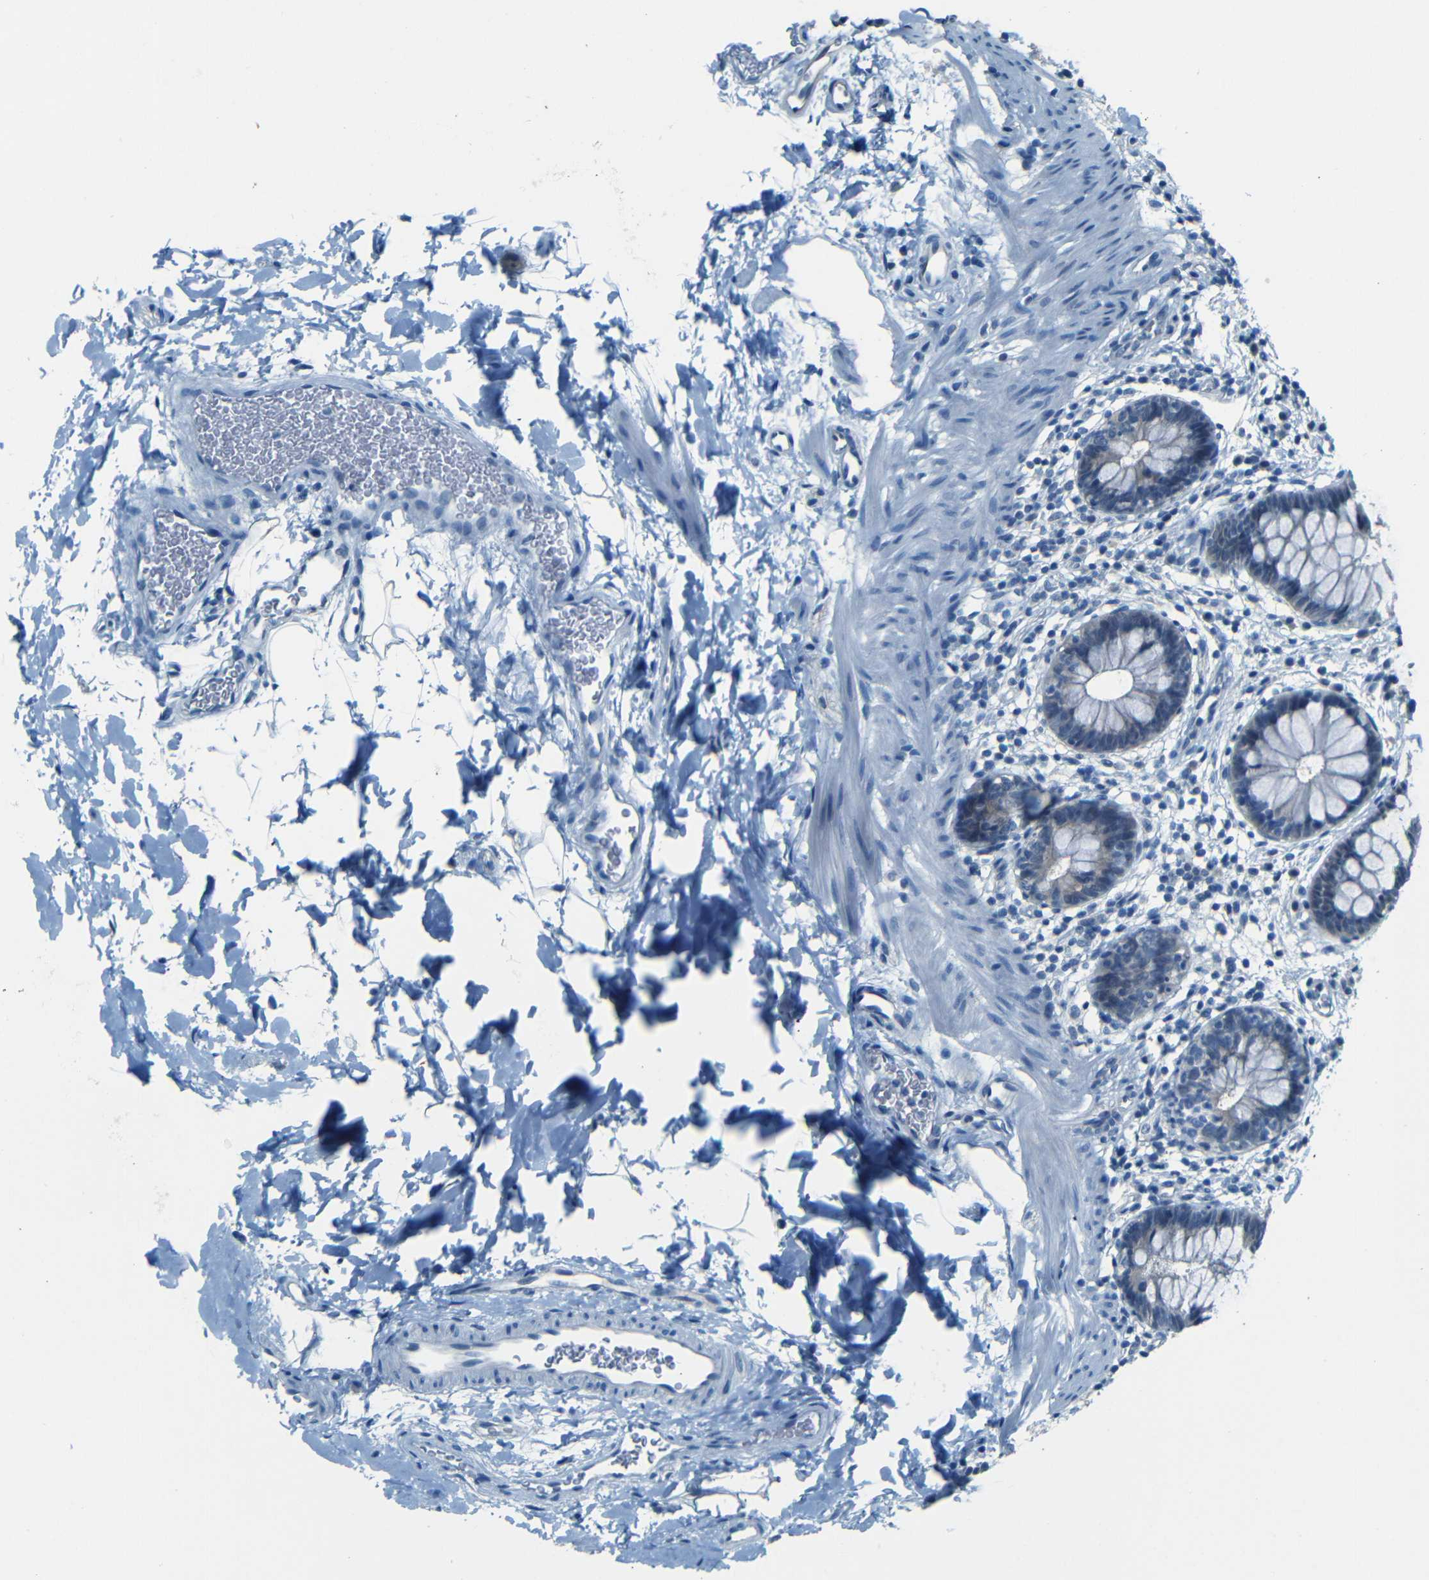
{"staining": {"intensity": "weak", "quantity": "<25%", "location": "cytoplasmic/membranous"}, "tissue": "rectum", "cell_type": "Glandular cells", "image_type": "normal", "snomed": [{"axis": "morphology", "description": "Normal tissue, NOS"}, {"axis": "topography", "description": "Rectum"}], "caption": "High magnification brightfield microscopy of unremarkable rectum stained with DAB (brown) and counterstained with hematoxylin (blue): glandular cells show no significant staining.", "gene": "ZMAT1", "patient": {"sex": "female", "age": 24}}